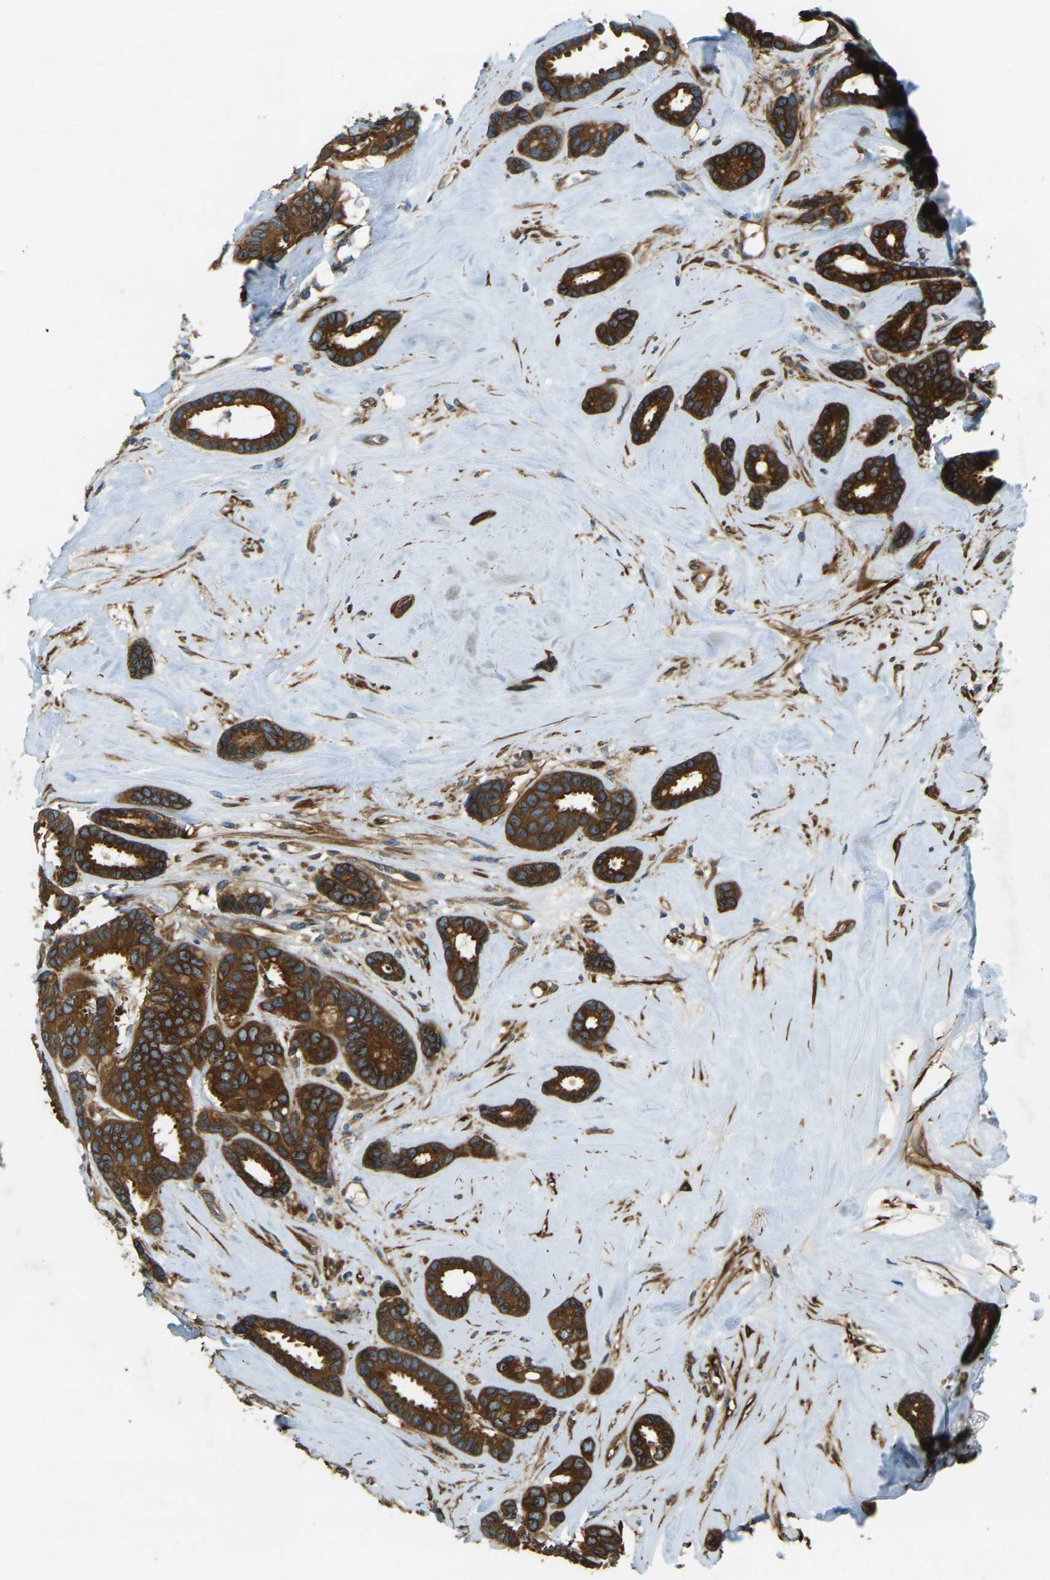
{"staining": {"intensity": "strong", "quantity": ">75%", "location": "cytoplasmic/membranous"}, "tissue": "breast cancer", "cell_type": "Tumor cells", "image_type": "cancer", "snomed": [{"axis": "morphology", "description": "Duct carcinoma"}, {"axis": "topography", "description": "Breast"}], "caption": "About >75% of tumor cells in breast cancer (invasive ductal carcinoma) display strong cytoplasmic/membranous protein expression as visualized by brown immunohistochemical staining.", "gene": "ERGIC1", "patient": {"sex": "female", "age": 87}}